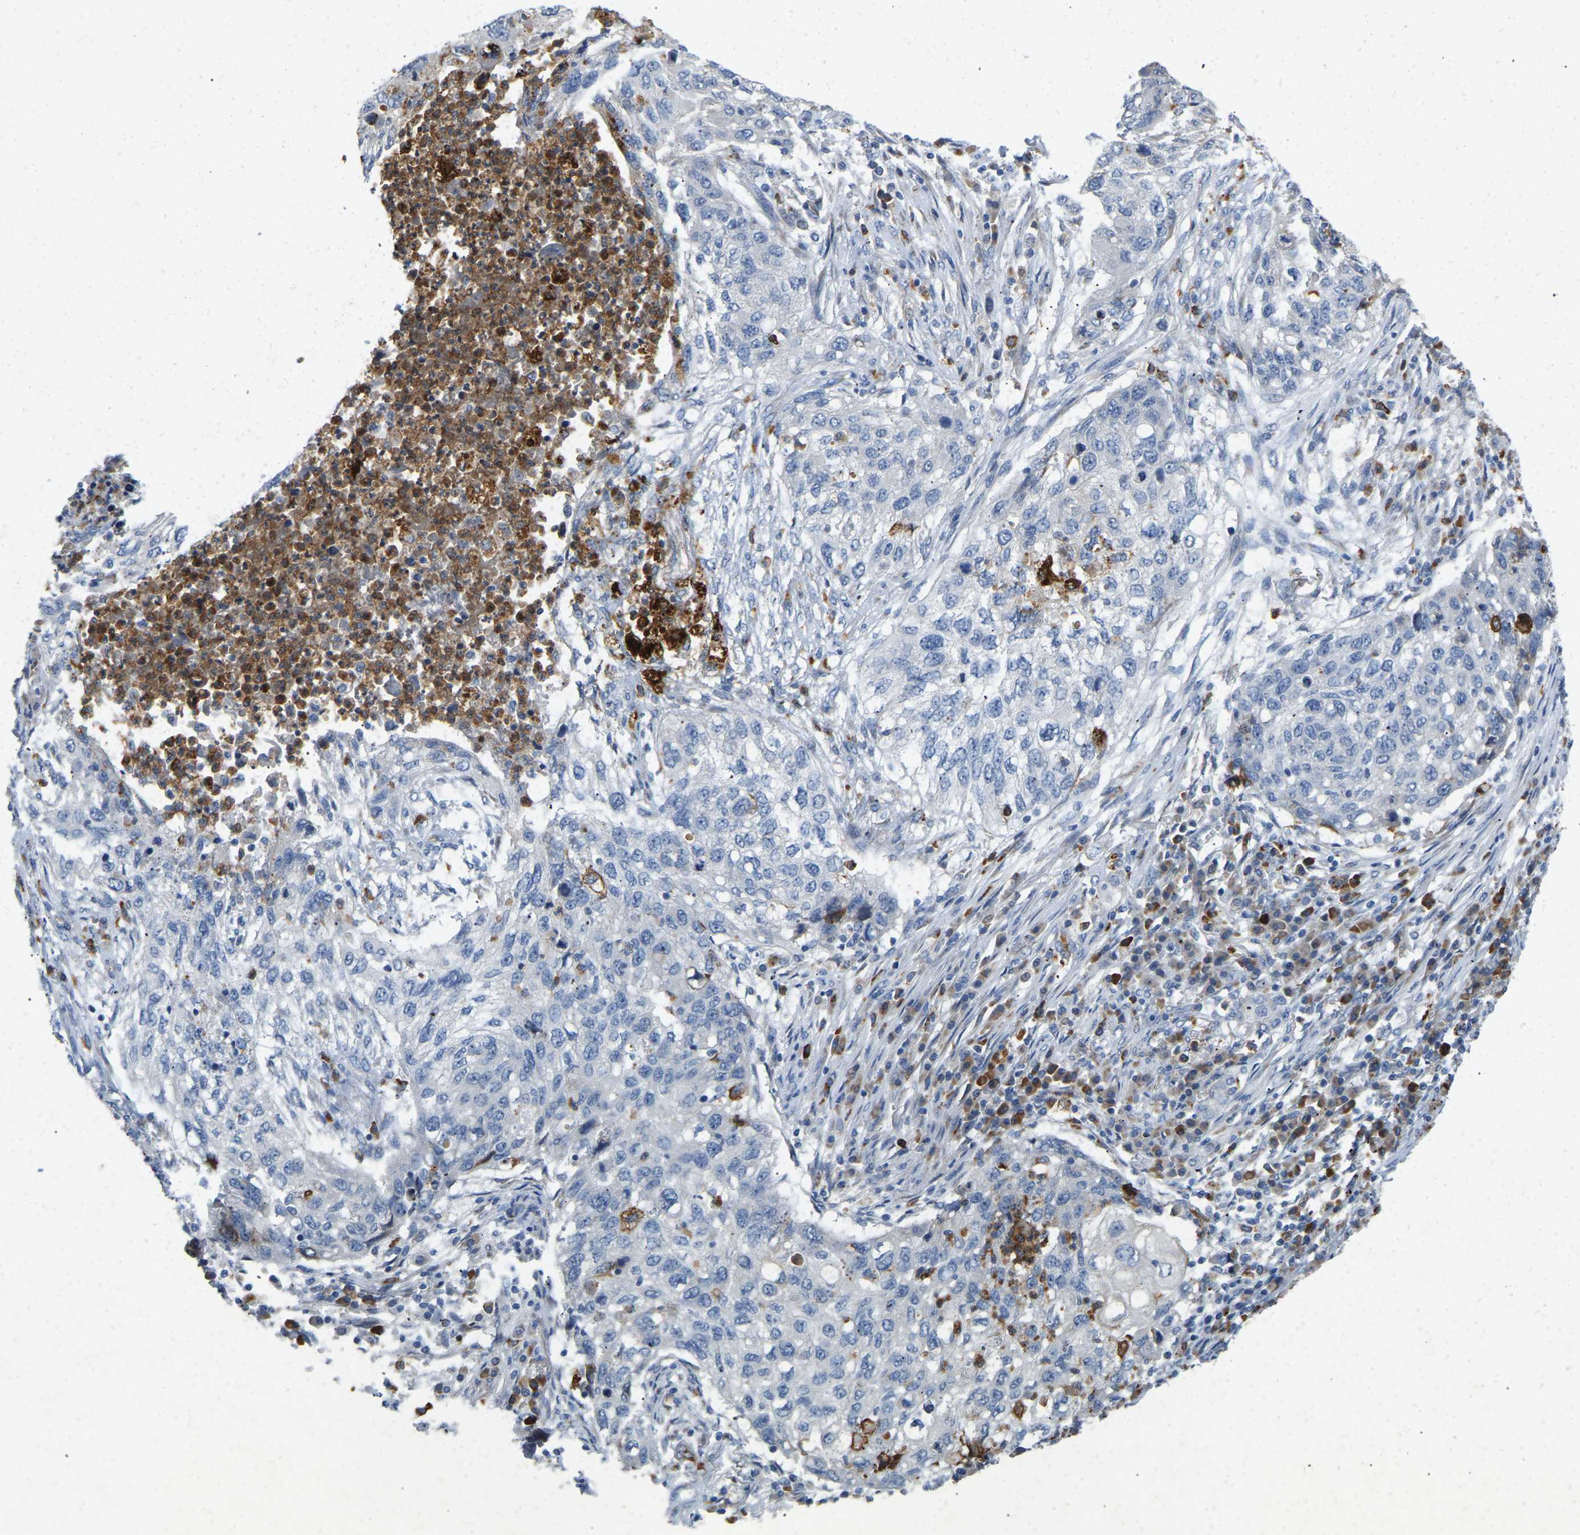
{"staining": {"intensity": "negative", "quantity": "none", "location": "none"}, "tissue": "lung cancer", "cell_type": "Tumor cells", "image_type": "cancer", "snomed": [{"axis": "morphology", "description": "Squamous cell carcinoma, NOS"}, {"axis": "topography", "description": "Lung"}], "caption": "Immunohistochemical staining of lung squamous cell carcinoma displays no significant expression in tumor cells. The staining is performed using DAB (3,3'-diaminobenzidine) brown chromogen with nuclei counter-stained in using hematoxylin.", "gene": "RHEB", "patient": {"sex": "female", "age": 63}}